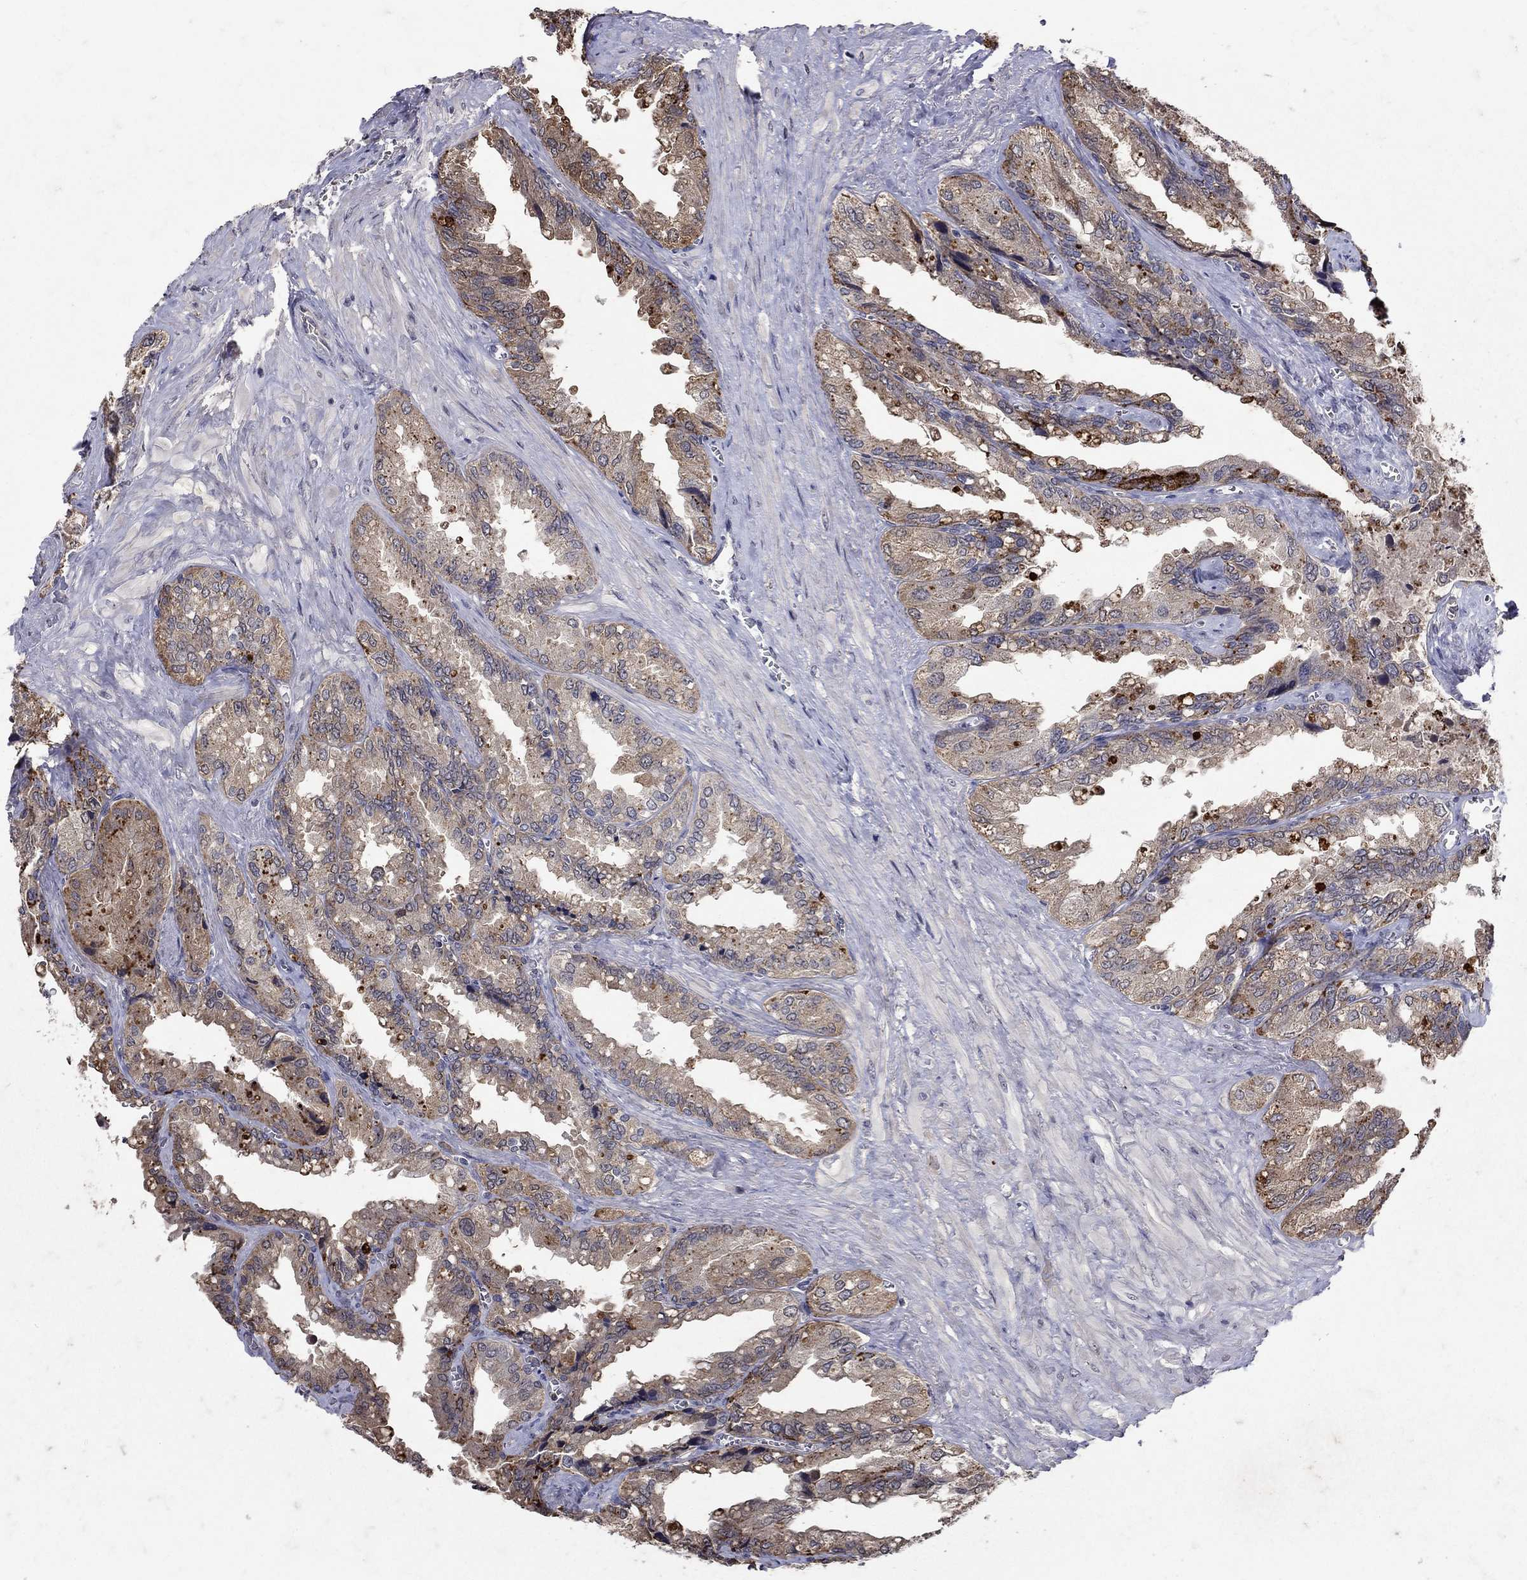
{"staining": {"intensity": "strong", "quantity": "25%-75%", "location": "cytoplasmic/membranous"}, "tissue": "seminal vesicle", "cell_type": "Glandular cells", "image_type": "normal", "snomed": [{"axis": "morphology", "description": "Normal tissue, NOS"}, {"axis": "topography", "description": "Seminal veicle"}], "caption": "This photomicrograph demonstrates immunohistochemistry staining of unremarkable seminal vesicle, with high strong cytoplasmic/membranous positivity in approximately 25%-75% of glandular cells.", "gene": "NPC2", "patient": {"sex": "male", "age": 67}}